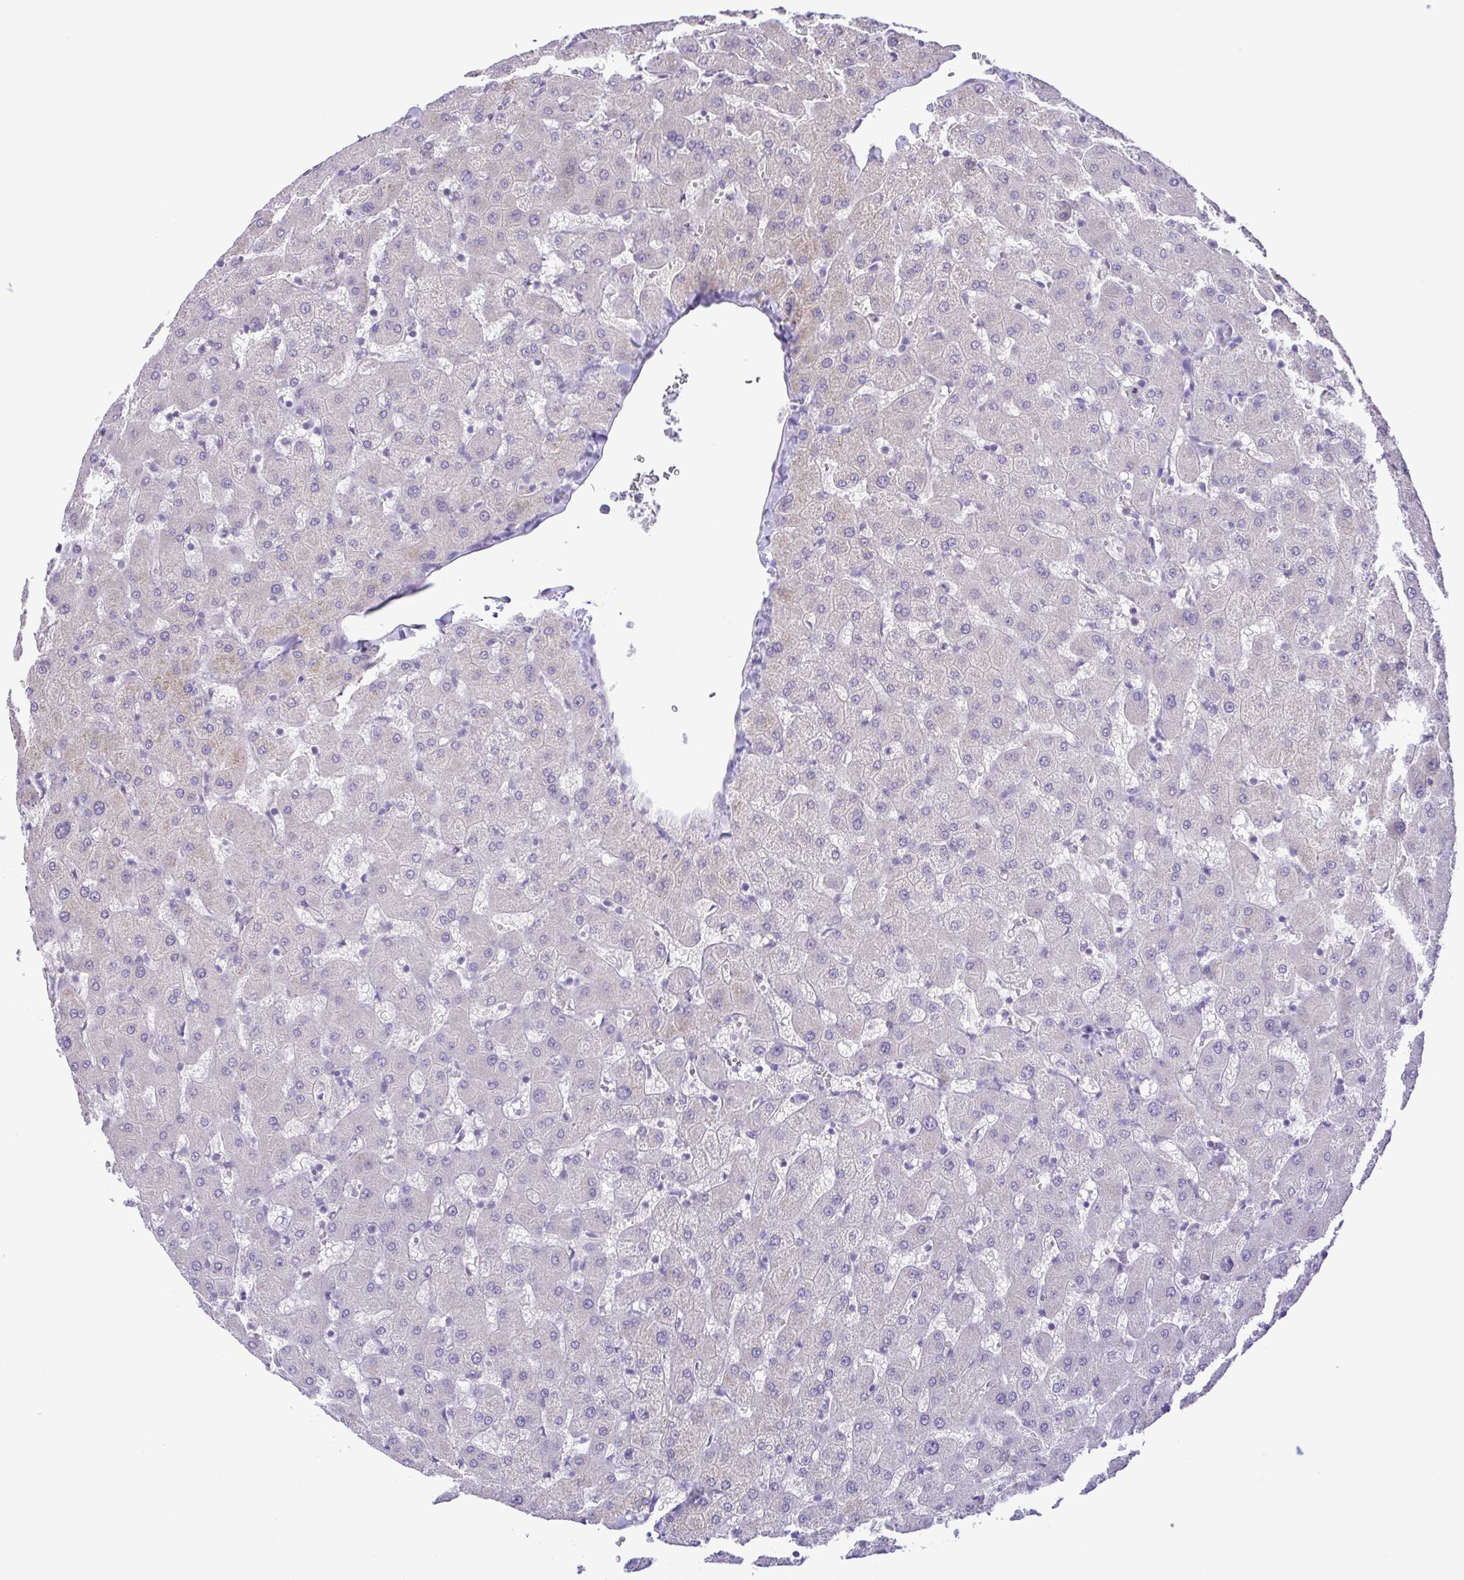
{"staining": {"intensity": "negative", "quantity": "none", "location": "none"}, "tissue": "liver", "cell_type": "Cholangiocytes", "image_type": "normal", "snomed": [{"axis": "morphology", "description": "Normal tissue, NOS"}, {"axis": "topography", "description": "Liver"}], "caption": "DAB immunohistochemical staining of benign liver exhibits no significant positivity in cholangiocytes.", "gene": "IL1RN", "patient": {"sex": "female", "age": 63}}